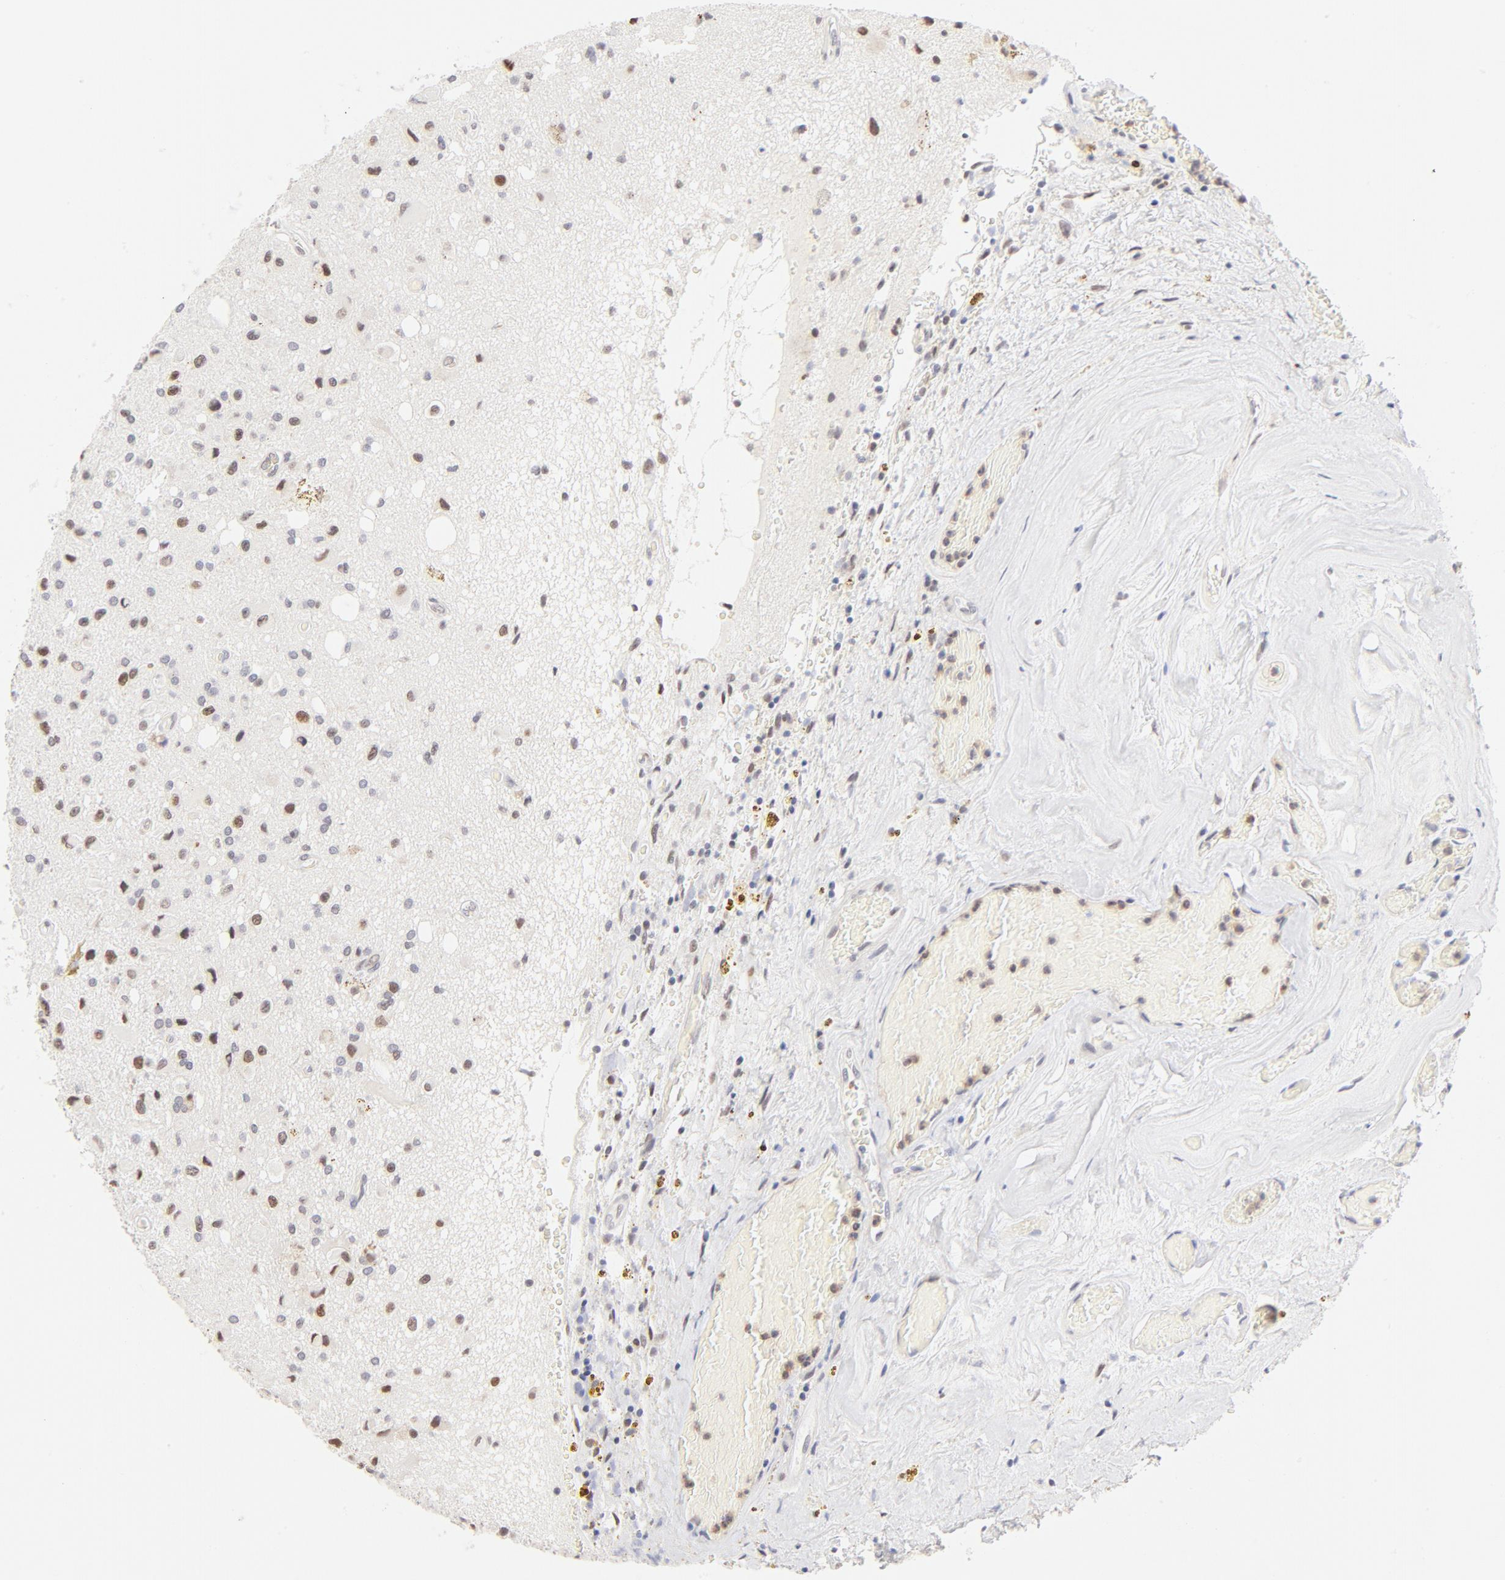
{"staining": {"intensity": "weak", "quantity": "<25%", "location": "nuclear"}, "tissue": "glioma", "cell_type": "Tumor cells", "image_type": "cancer", "snomed": [{"axis": "morphology", "description": "Glioma, malignant, Low grade"}, {"axis": "topography", "description": "Brain"}], "caption": "Histopathology image shows no significant protein staining in tumor cells of glioma. (Immunohistochemistry (ihc), brightfield microscopy, high magnification).", "gene": "PBX1", "patient": {"sex": "male", "age": 58}}